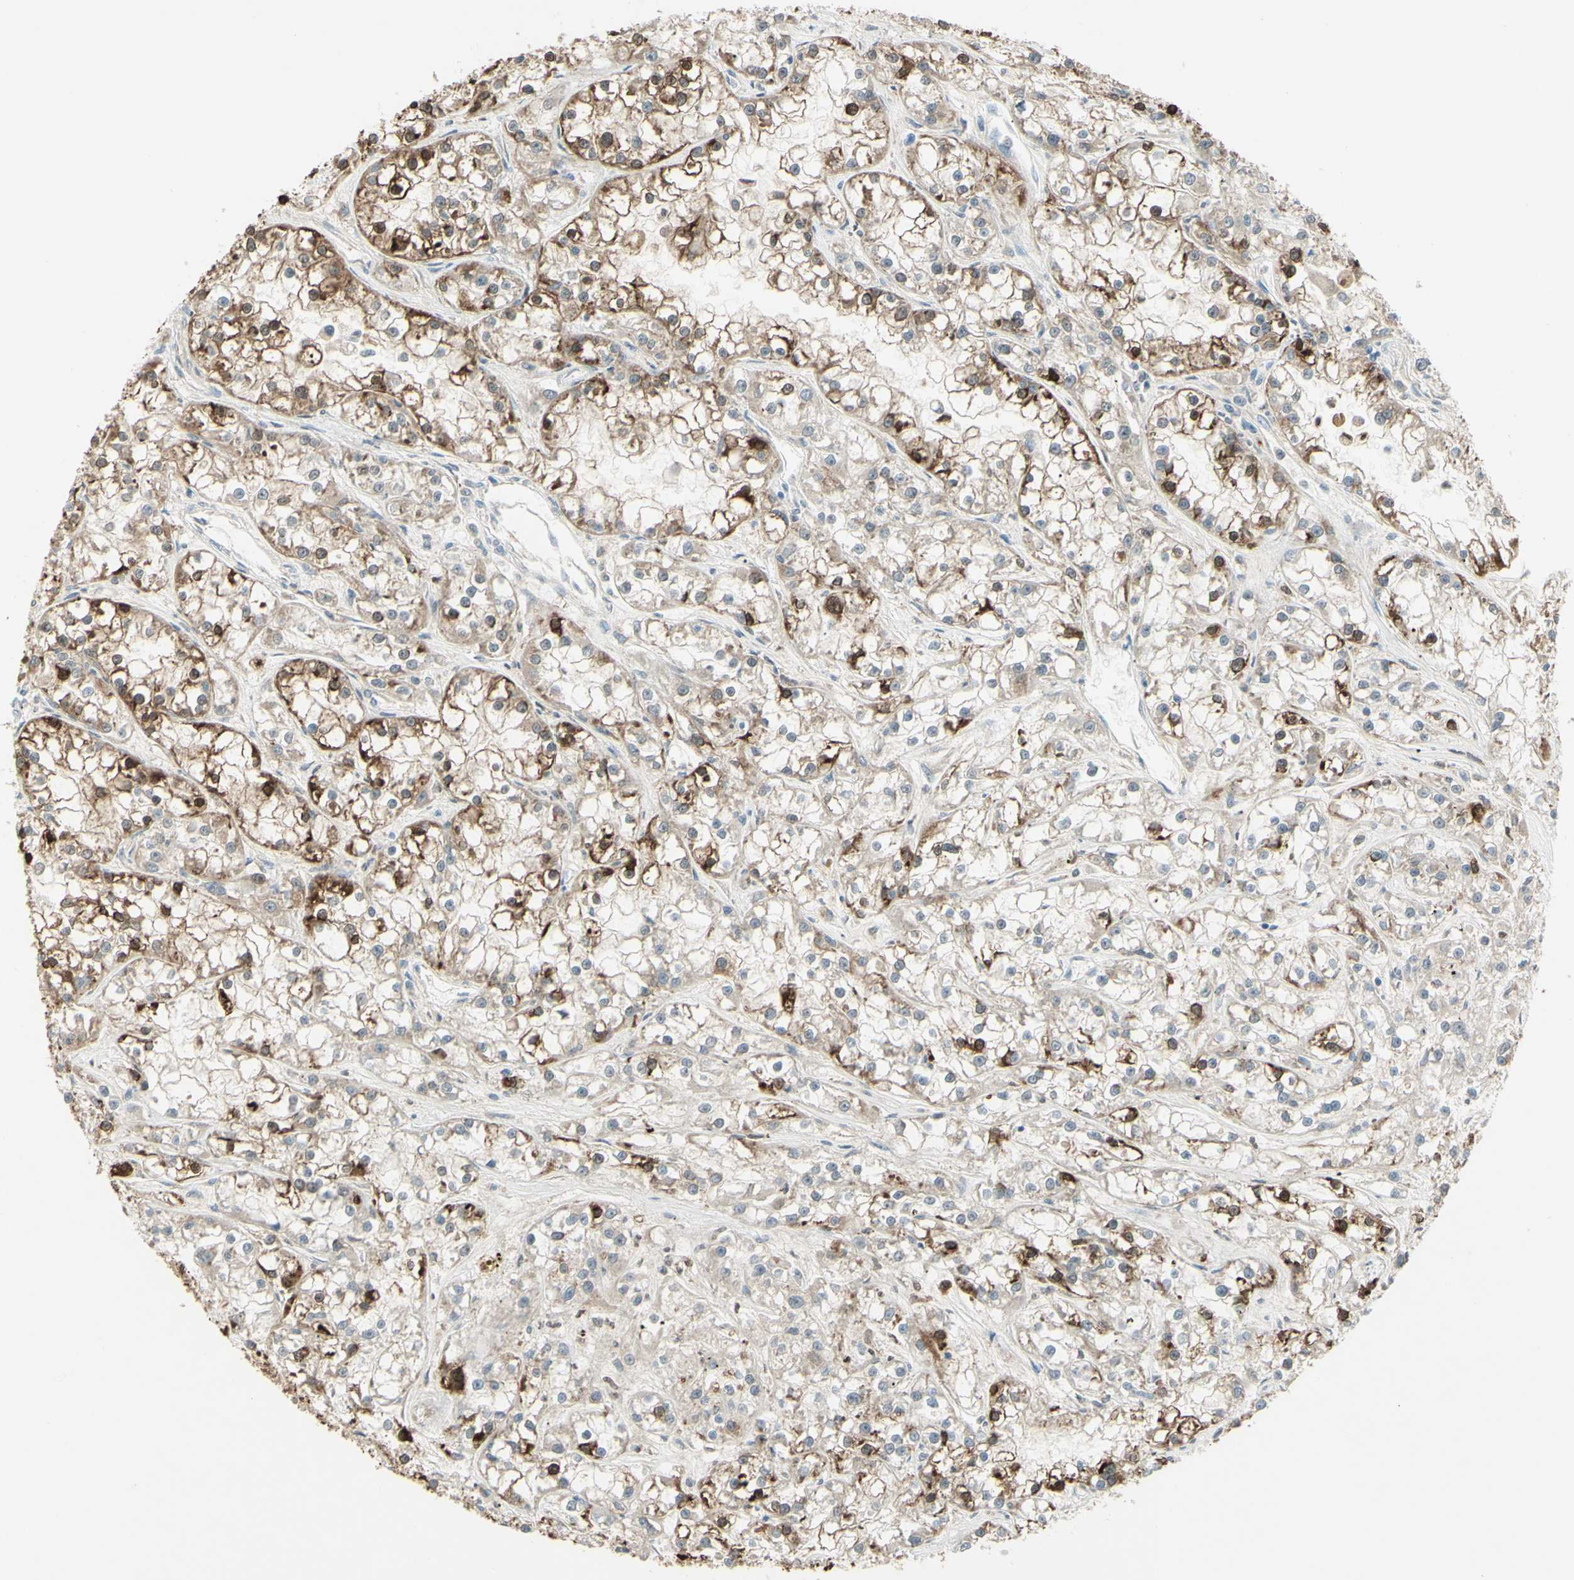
{"staining": {"intensity": "moderate", "quantity": ">75%", "location": "cytoplasmic/membranous,nuclear"}, "tissue": "renal cancer", "cell_type": "Tumor cells", "image_type": "cancer", "snomed": [{"axis": "morphology", "description": "Adenocarcinoma, NOS"}, {"axis": "topography", "description": "Kidney"}], "caption": "A brown stain highlights moderate cytoplasmic/membranous and nuclear positivity of a protein in renal adenocarcinoma tumor cells. The protein is shown in brown color, while the nuclei are stained blue.", "gene": "C1orf159", "patient": {"sex": "female", "age": 52}}